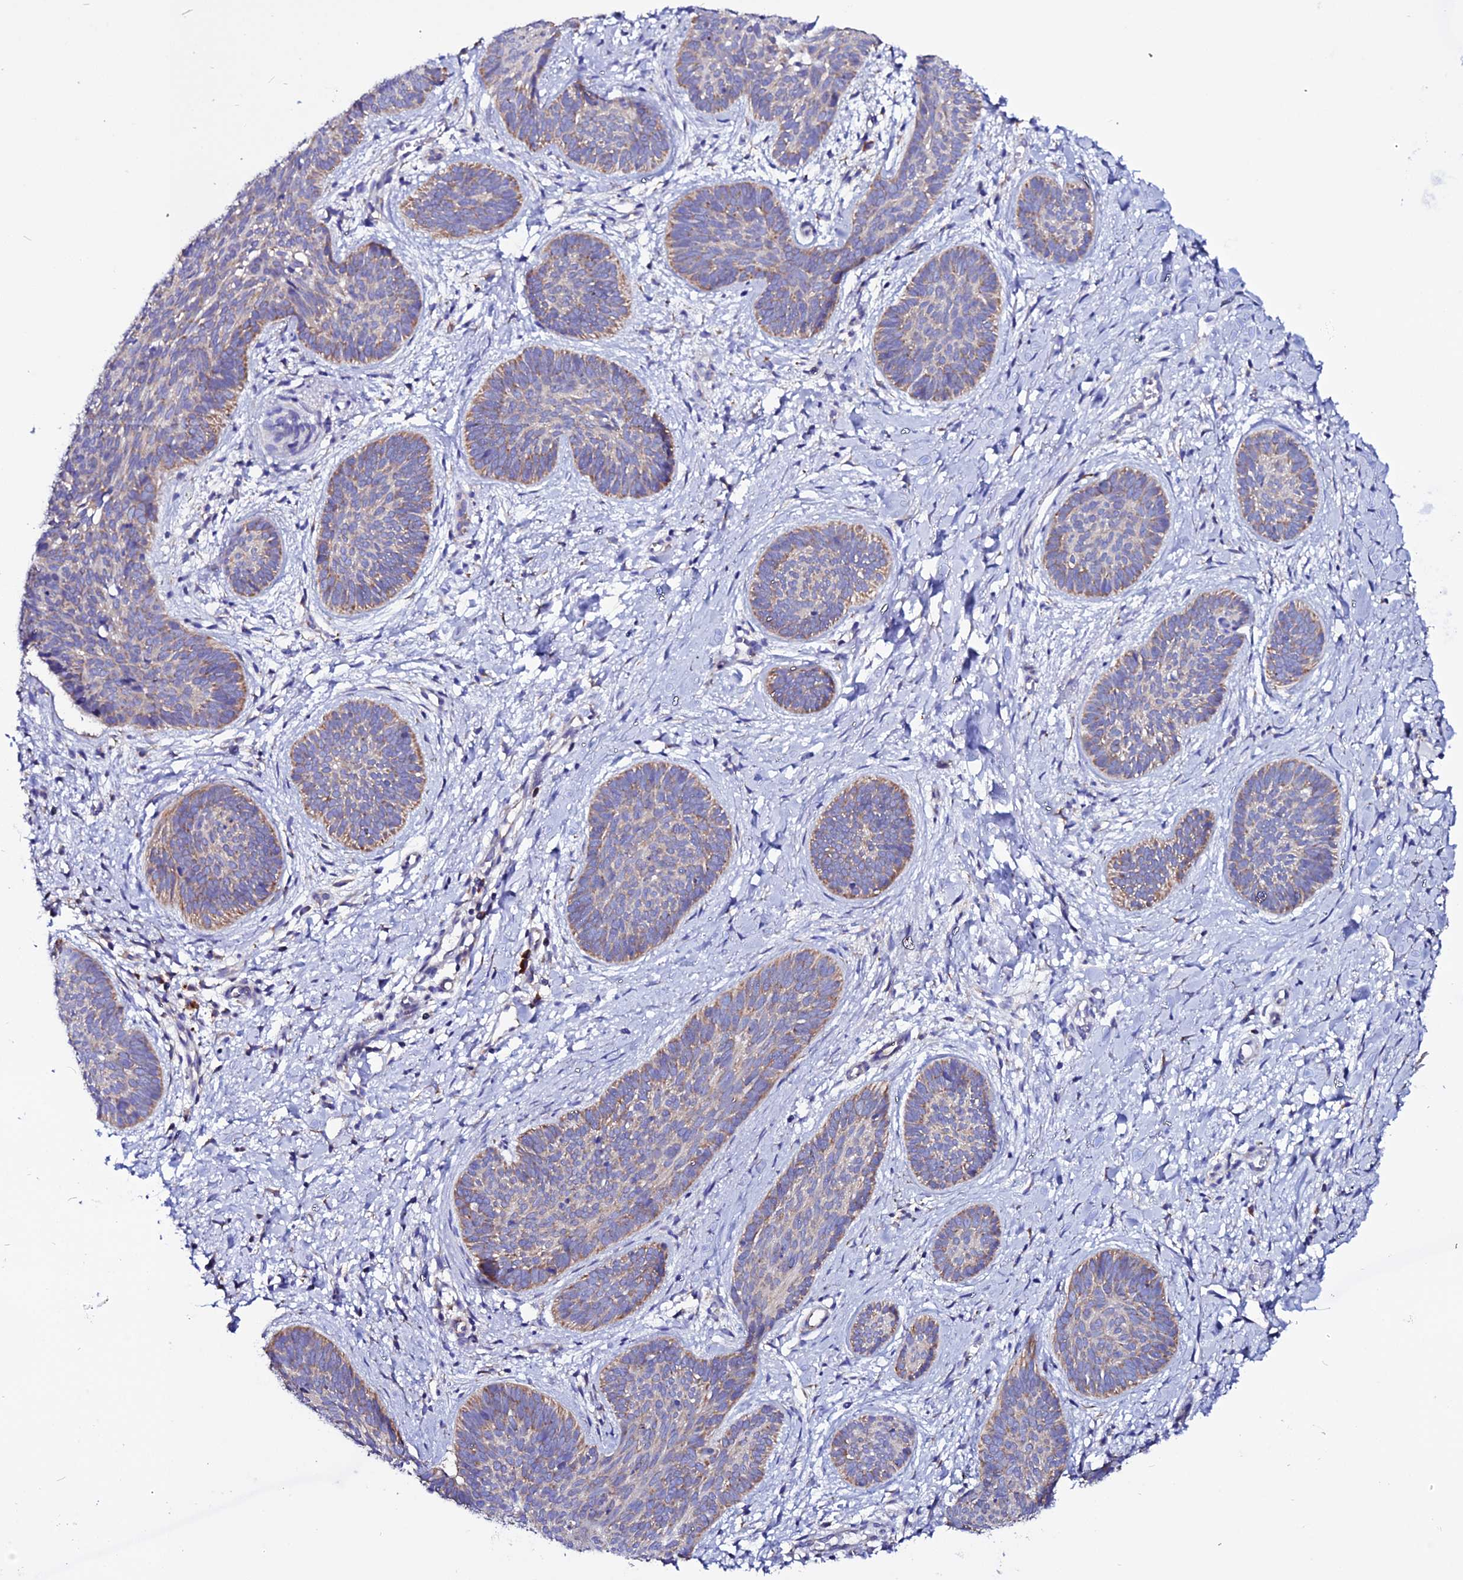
{"staining": {"intensity": "moderate", "quantity": "25%-75%", "location": "cytoplasmic/membranous"}, "tissue": "skin cancer", "cell_type": "Tumor cells", "image_type": "cancer", "snomed": [{"axis": "morphology", "description": "Basal cell carcinoma"}, {"axis": "topography", "description": "Skin"}], "caption": "Skin cancer (basal cell carcinoma) was stained to show a protein in brown. There is medium levels of moderate cytoplasmic/membranous staining in approximately 25%-75% of tumor cells.", "gene": "EEF1G", "patient": {"sex": "female", "age": 81}}